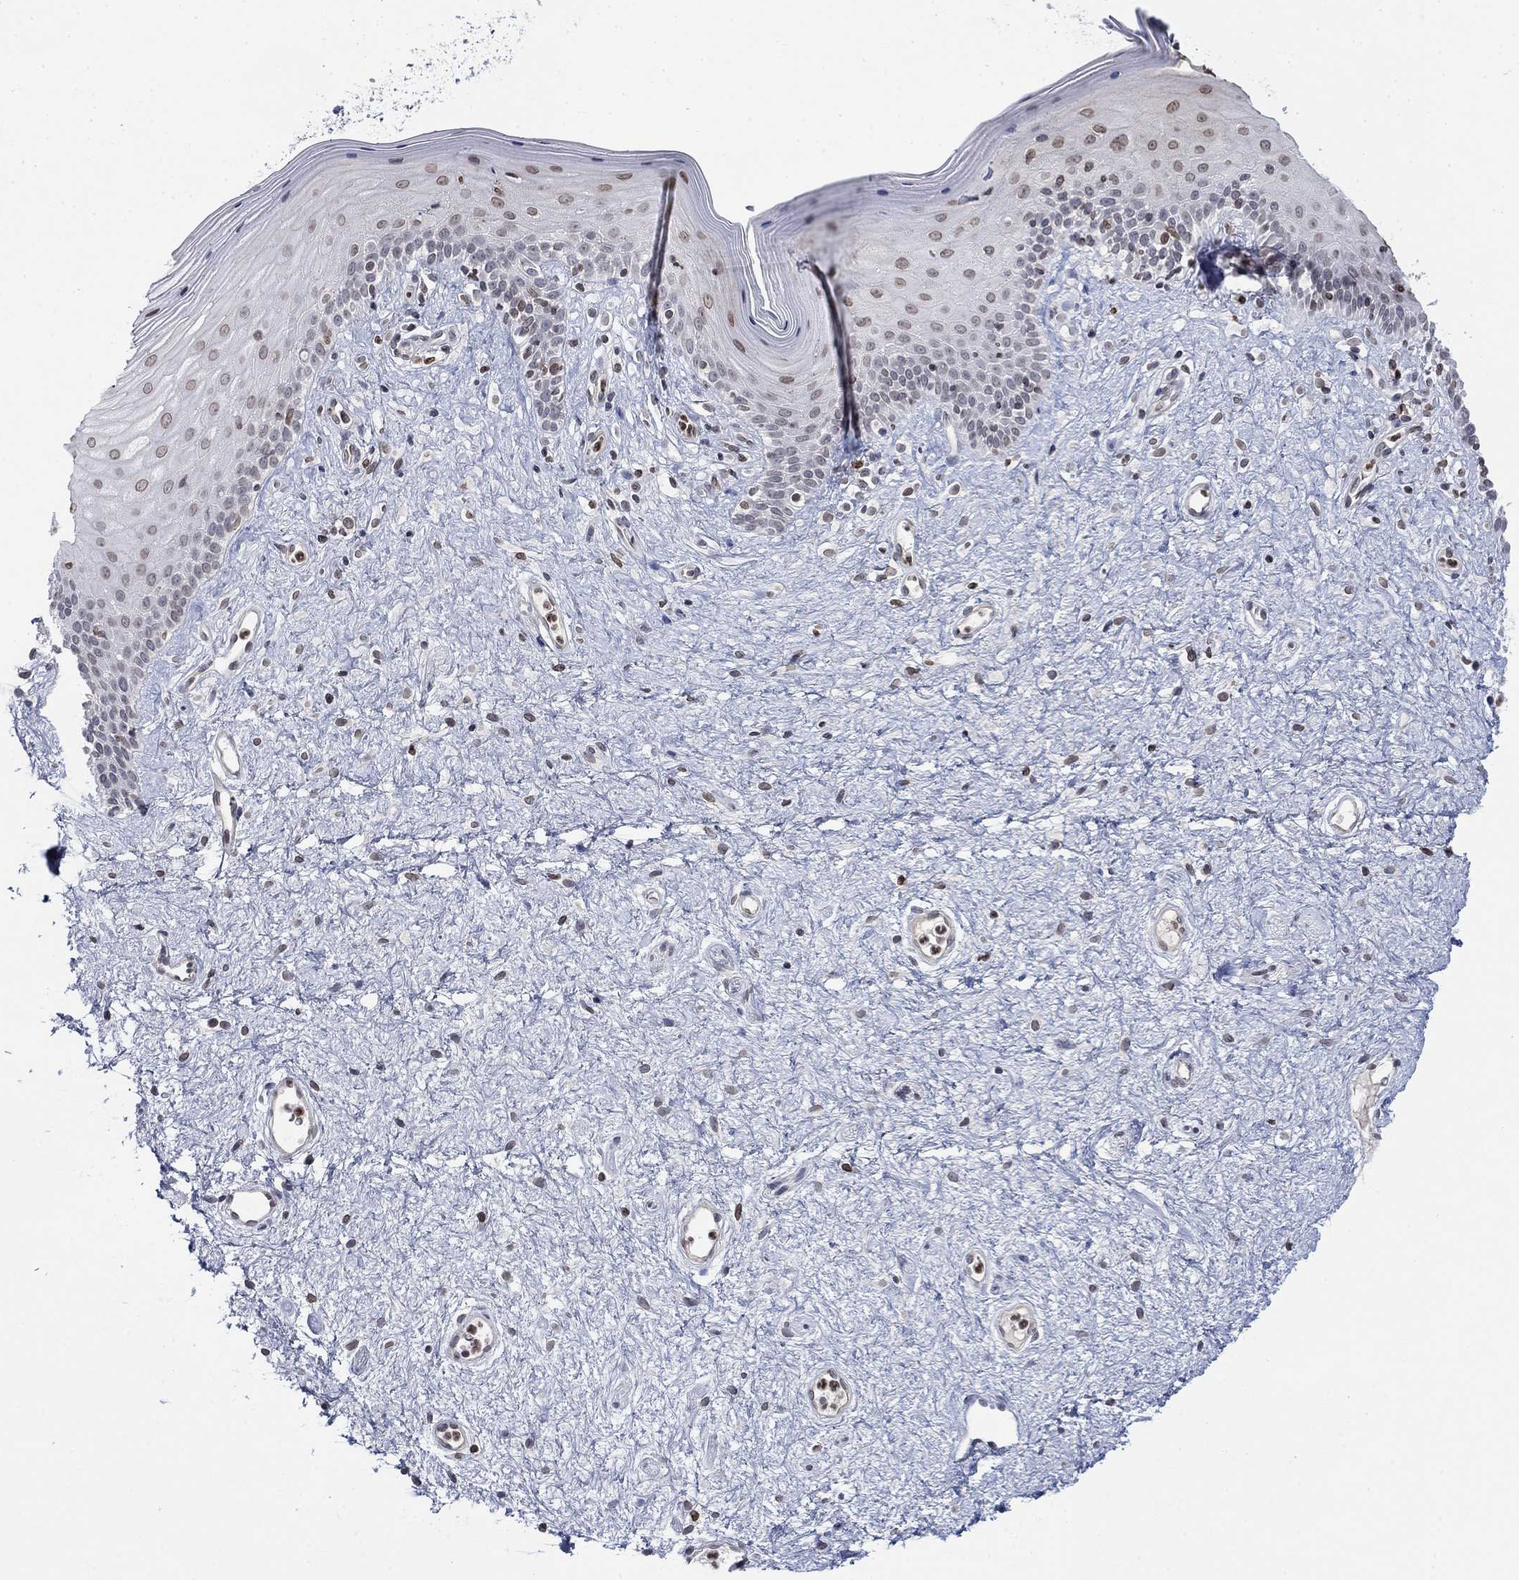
{"staining": {"intensity": "weak", "quantity": "<25%", "location": "cytoplasmic/membranous,nuclear"}, "tissue": "vagina", "cell_type": "Squamous epithelial cells", "image_type": "normal", "snomed": [{"axis": "morphology", "description": "Normal tissue, NOS"}, {"axis": "topography", "description": "Vagina"}], "caption": "High power microscopy photomicrograph of an immunohistochemistry micrograph of unremarkable vagina, revealing no significant staining in squamous epithelial cells. Brightfield microscopy of IHC stained with DAB (brown) and hematoxylin (blue), captured at high magnification.", "gene": "TOR1AIP1", "patient": {"sex": "female", "age": 47}}